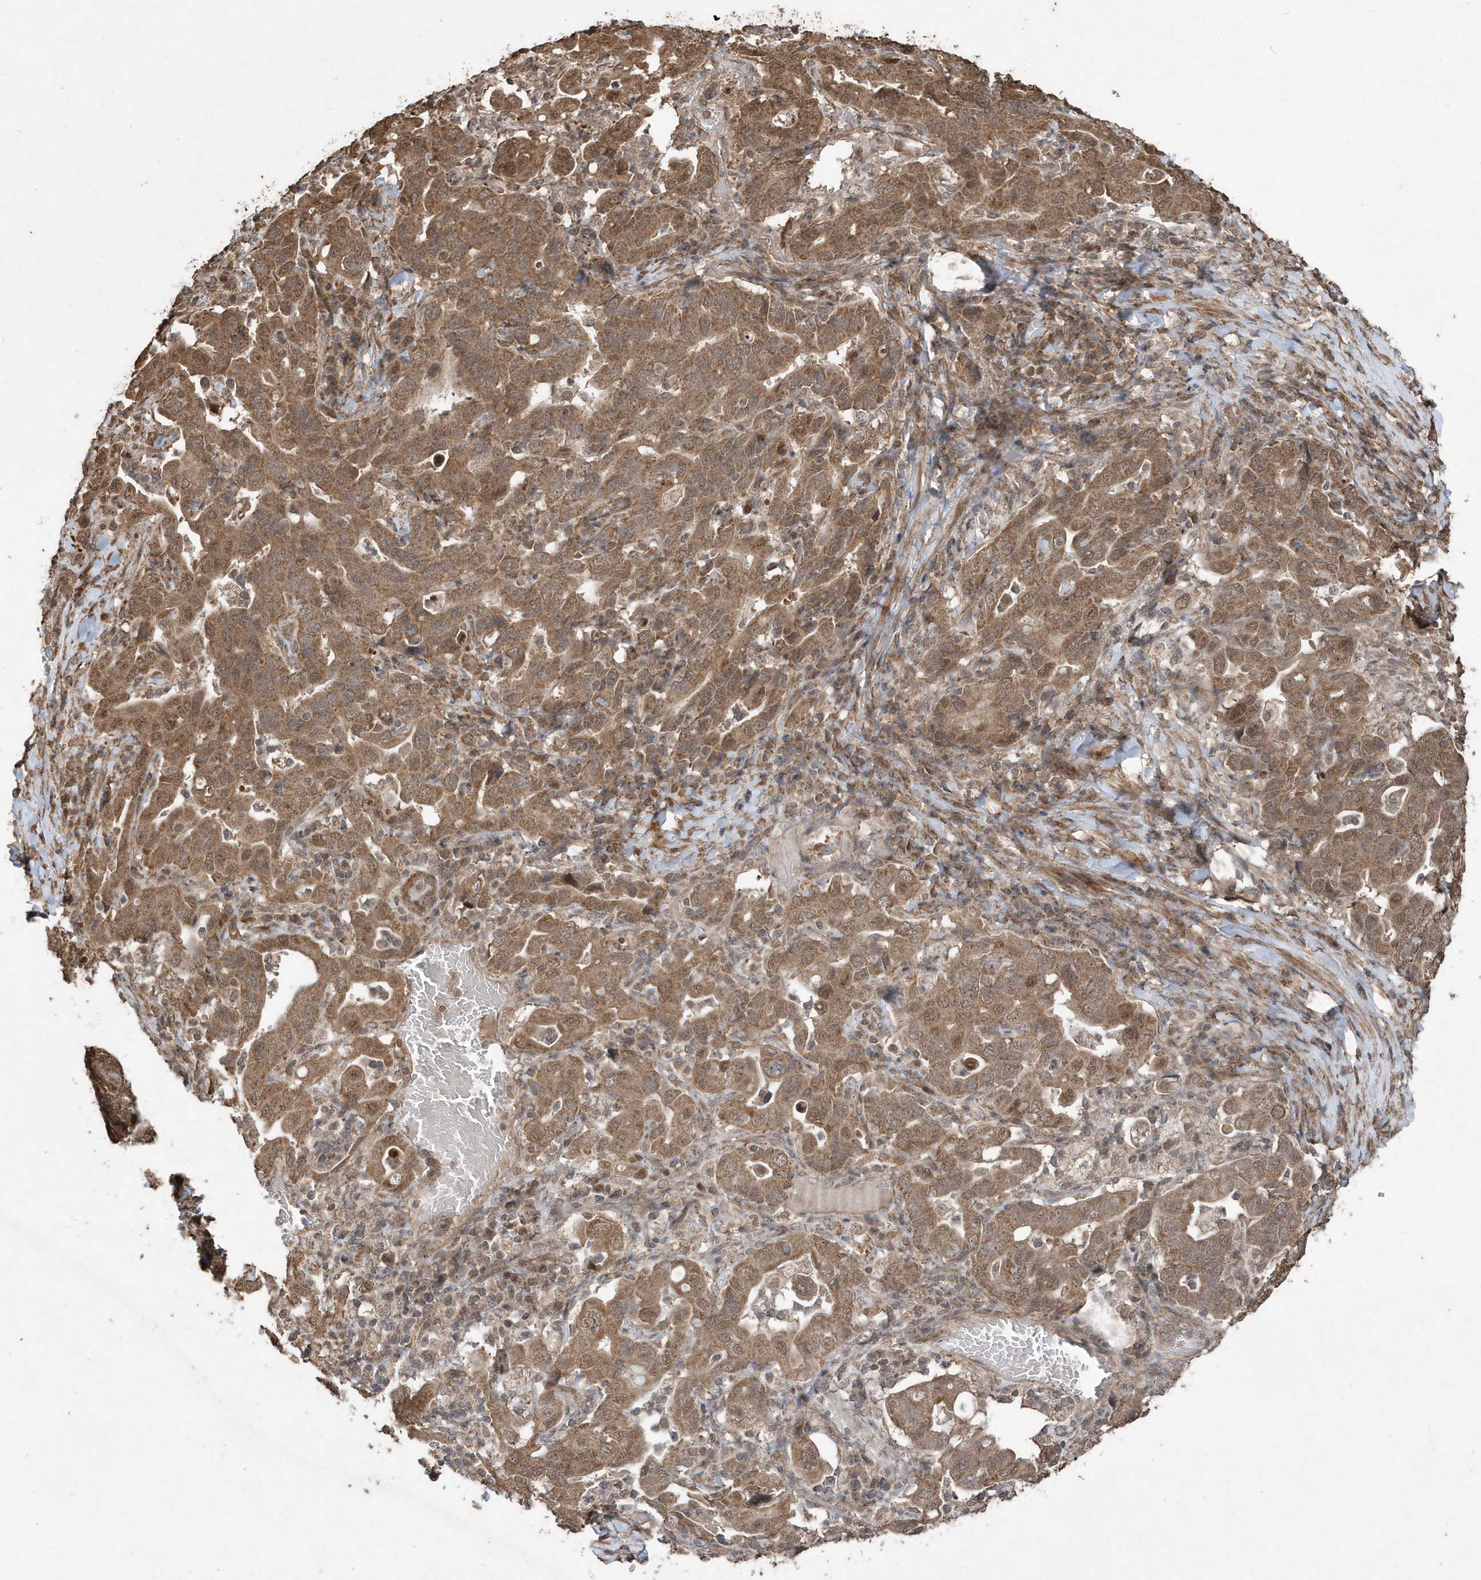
{"staining": {"intensity": "moderate", "quantity": ">75%", "location": "cytoplasmic/membranous,nuclear"}, "tissue": "stomach cancer", "cell_type": "Tumor cells", "image_type": "cancer", "snomed": [{"axis": "morphology", "description": "Adenocarcinoma, NOS"}, {"axis": "topography", "description": "Stomach, upper"}], "caption": "An immunohistochemistry photomicrograph of tumor tissue is shown. Protein staining in brown shows moderate cytoplasmic/membranous and nuclear positivity in stomach adenocarcinoma within tumor cells.", "gene": "PAXBP1", "patient": {"sex": "male", "age": 62}}